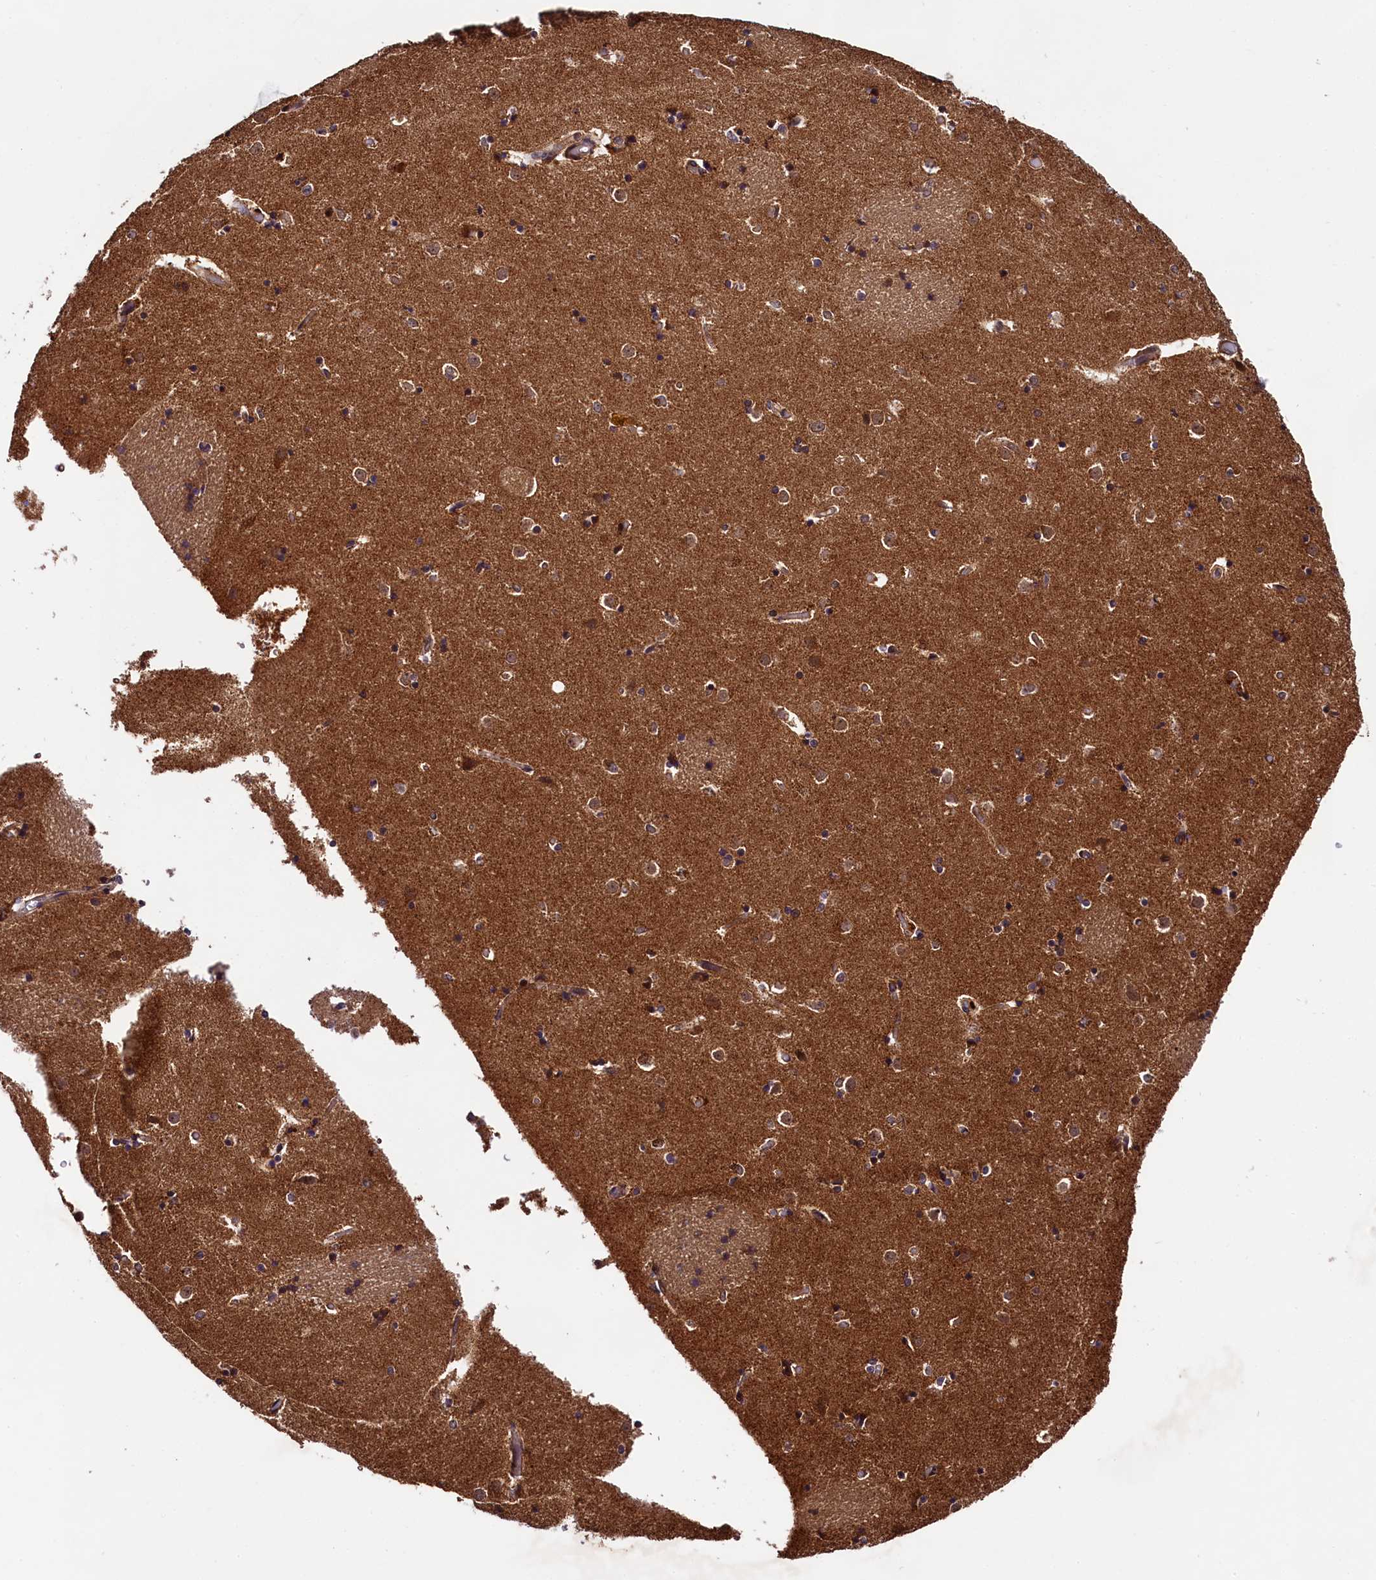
{"staining": {"intensity": "weak", "quantity": "<25%", "location": "cytoplasmic/membranous"}, "tissue": "caudate", "cell_type": "Glial cells", "image_type": "normal", "snomed": [{"axis": "morphology", "description": "Normal tissue, NOS"}, {"axis": "topography", "description": "Lateral ventricle wall"}], "caption": "High power microscopy micrograph of an immunohistochemistry image of benign caudate, revealing no significant staining in glial cells. (DAB (3,3'-diaminobenzidine) immunohistochemistry (IHC) with hematoxylin counter stain).", "gene": "DOHH", "patient": {"sex": "female", "age": 52}}